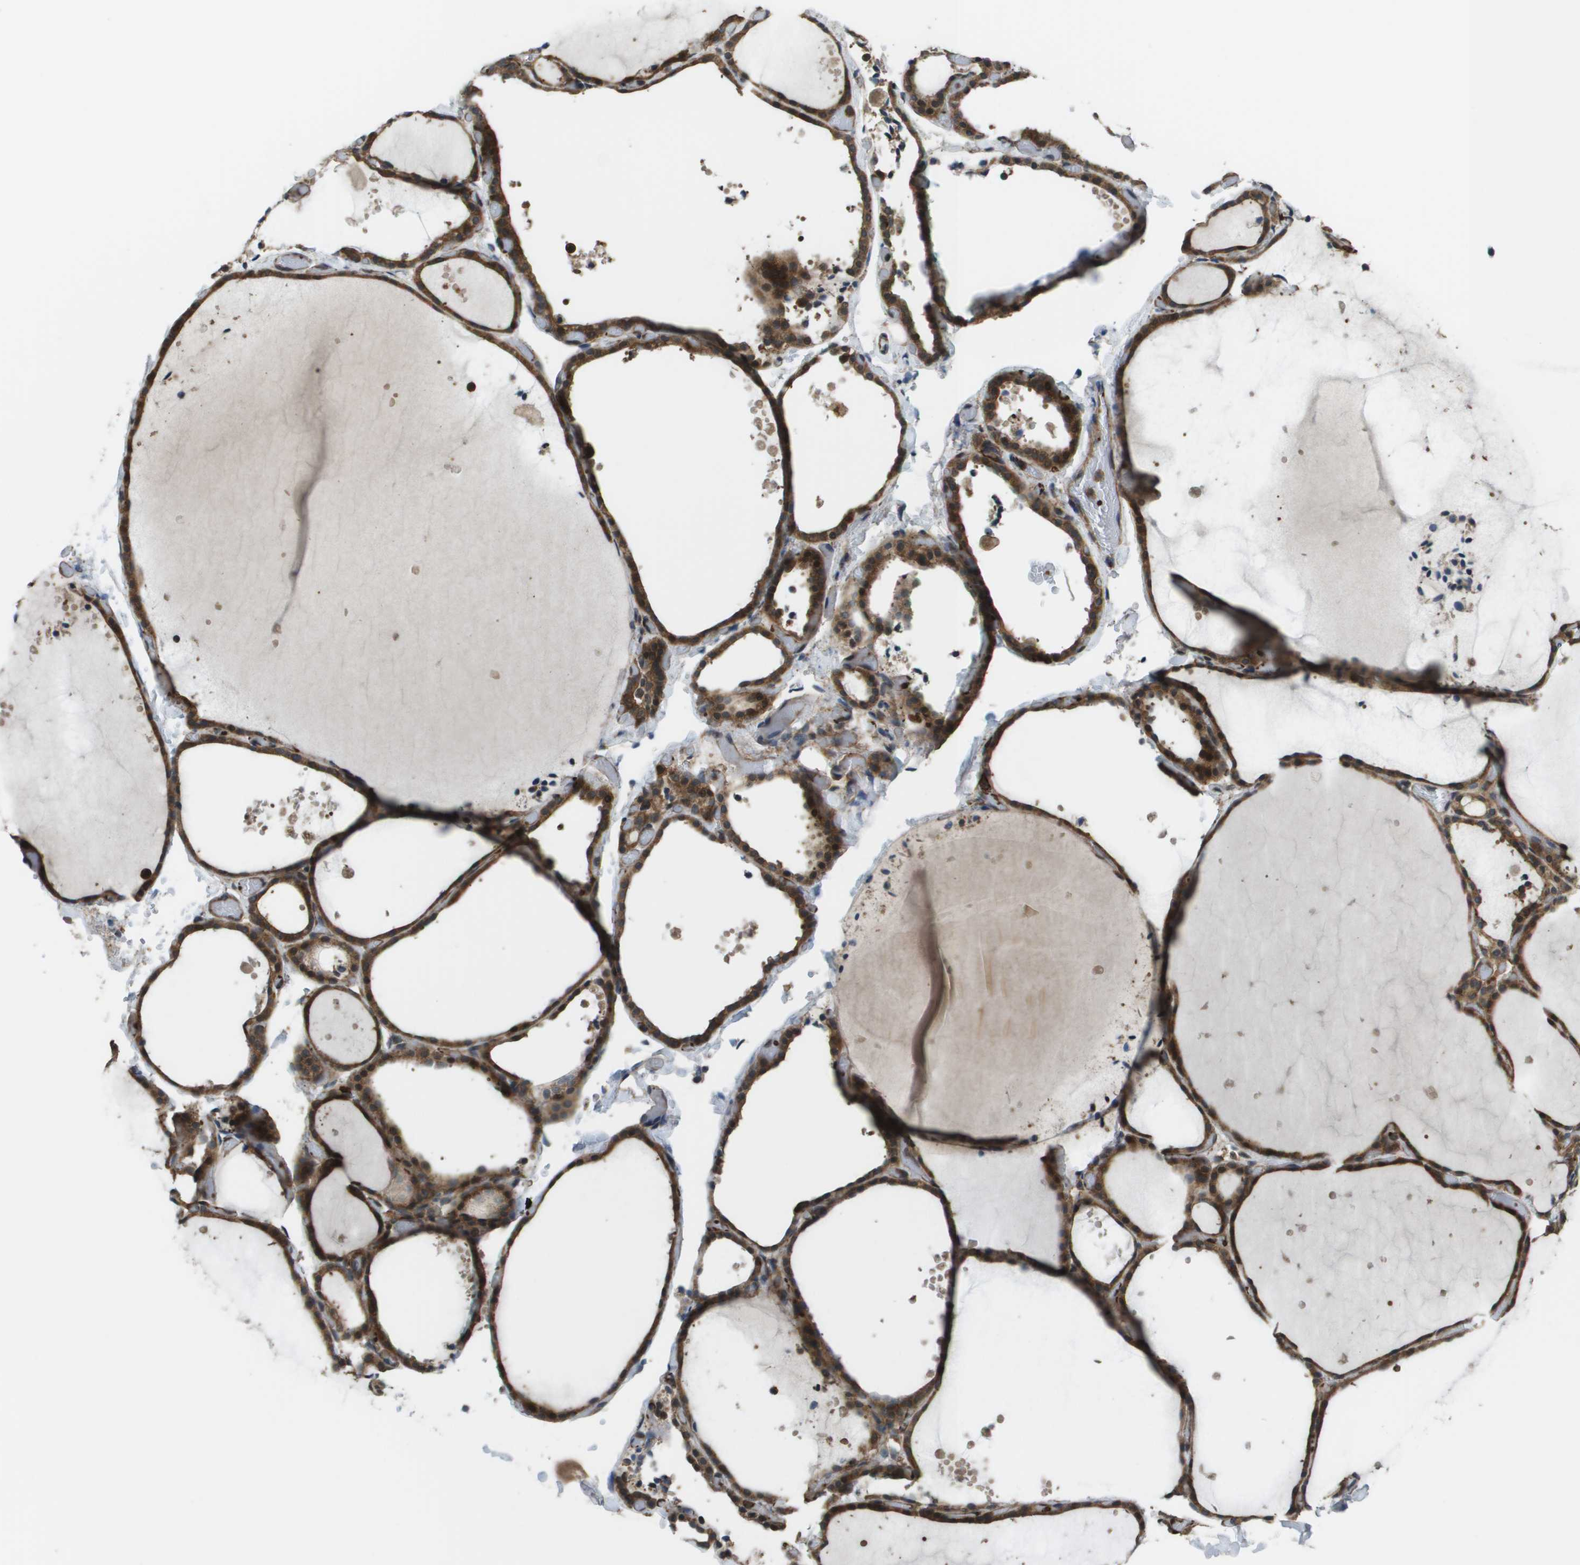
{"staining": {"intensity": "strong", "quantity": ">75%", "location": "cytoplasmic/membranous"}, "tissue": "thyroid gland", "cell_type": "Glandular cells", "image_type": "normal", "snomed": [{"axis": "morphology", "description": "Normal tissue, NOS"}, {"axis": "topography", "description": "Thyroid gland"}], "caption": "A histopathology image showing strong cytoplasmic/membranous staining in about >75% of glandular cells in benign thyroid gland, as visualized by brown immunohistochemical staining.", "gene": "PLPBP", "patient": {"sex": "female", "age": 44}}